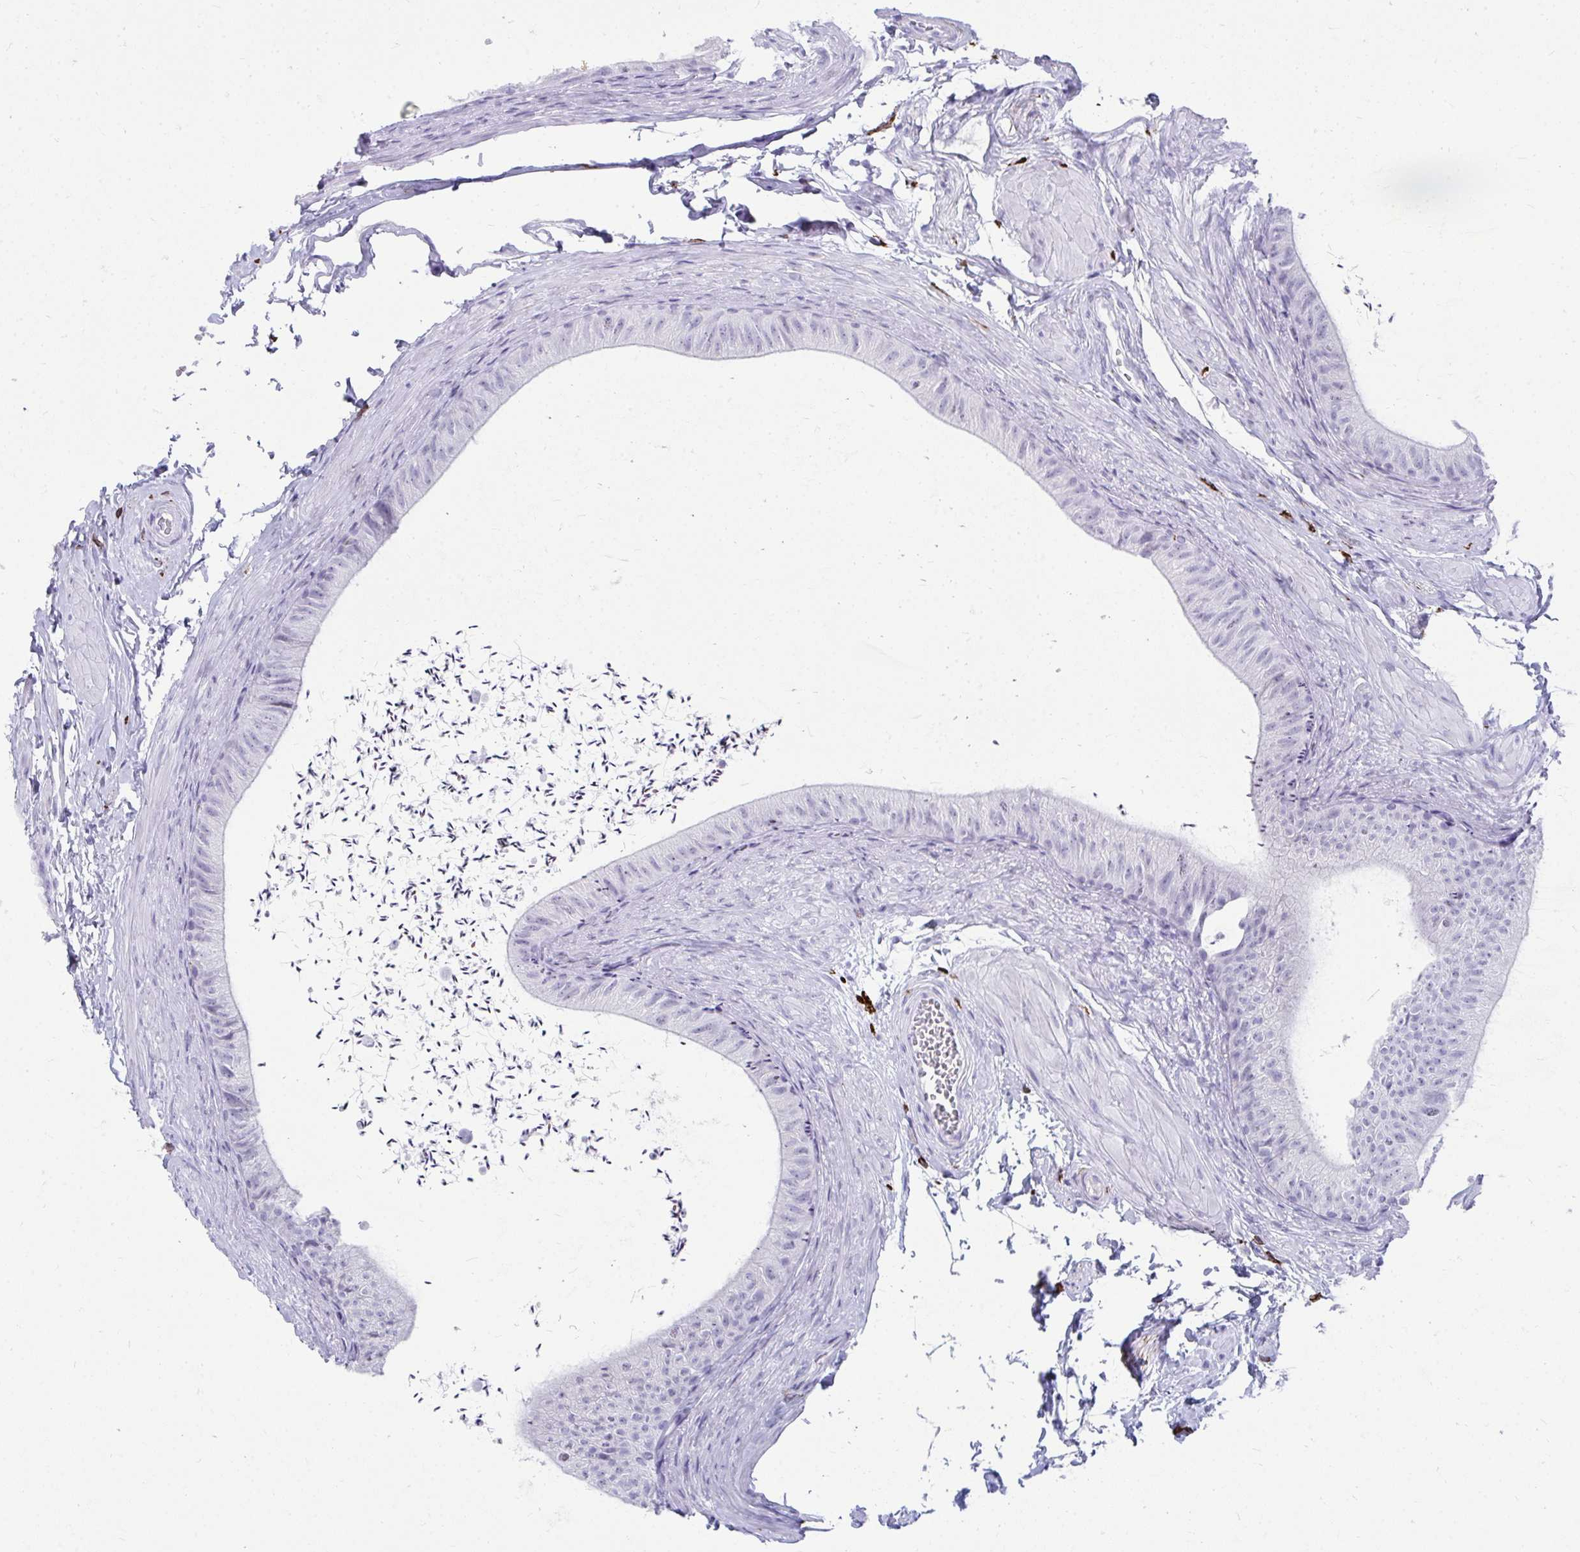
{"staining": {"intensity": "negative", "quantity": "none", "location": "none"}, "tissue": "epididymis", "cell_type": "Glandular cells", "image_type": "normal", "snomed": [{"axis": "morphology", "description": "Normal tissue, NOS"}, {"axis": "topography", "description": "Epididymis, spermatic cord, NOS"}, {"axis": "topography", "description": "Epididymis"}, {"axis": "topography", "description": "Peripheral nerve tissue"}], "caption": "Immunohistochemical staining of normal epididymis reveals no significant expression in glandular cells. Nuclei are stained in blue.", "gene": "CD163", "patient": {"sex": "male", "age": 29}}